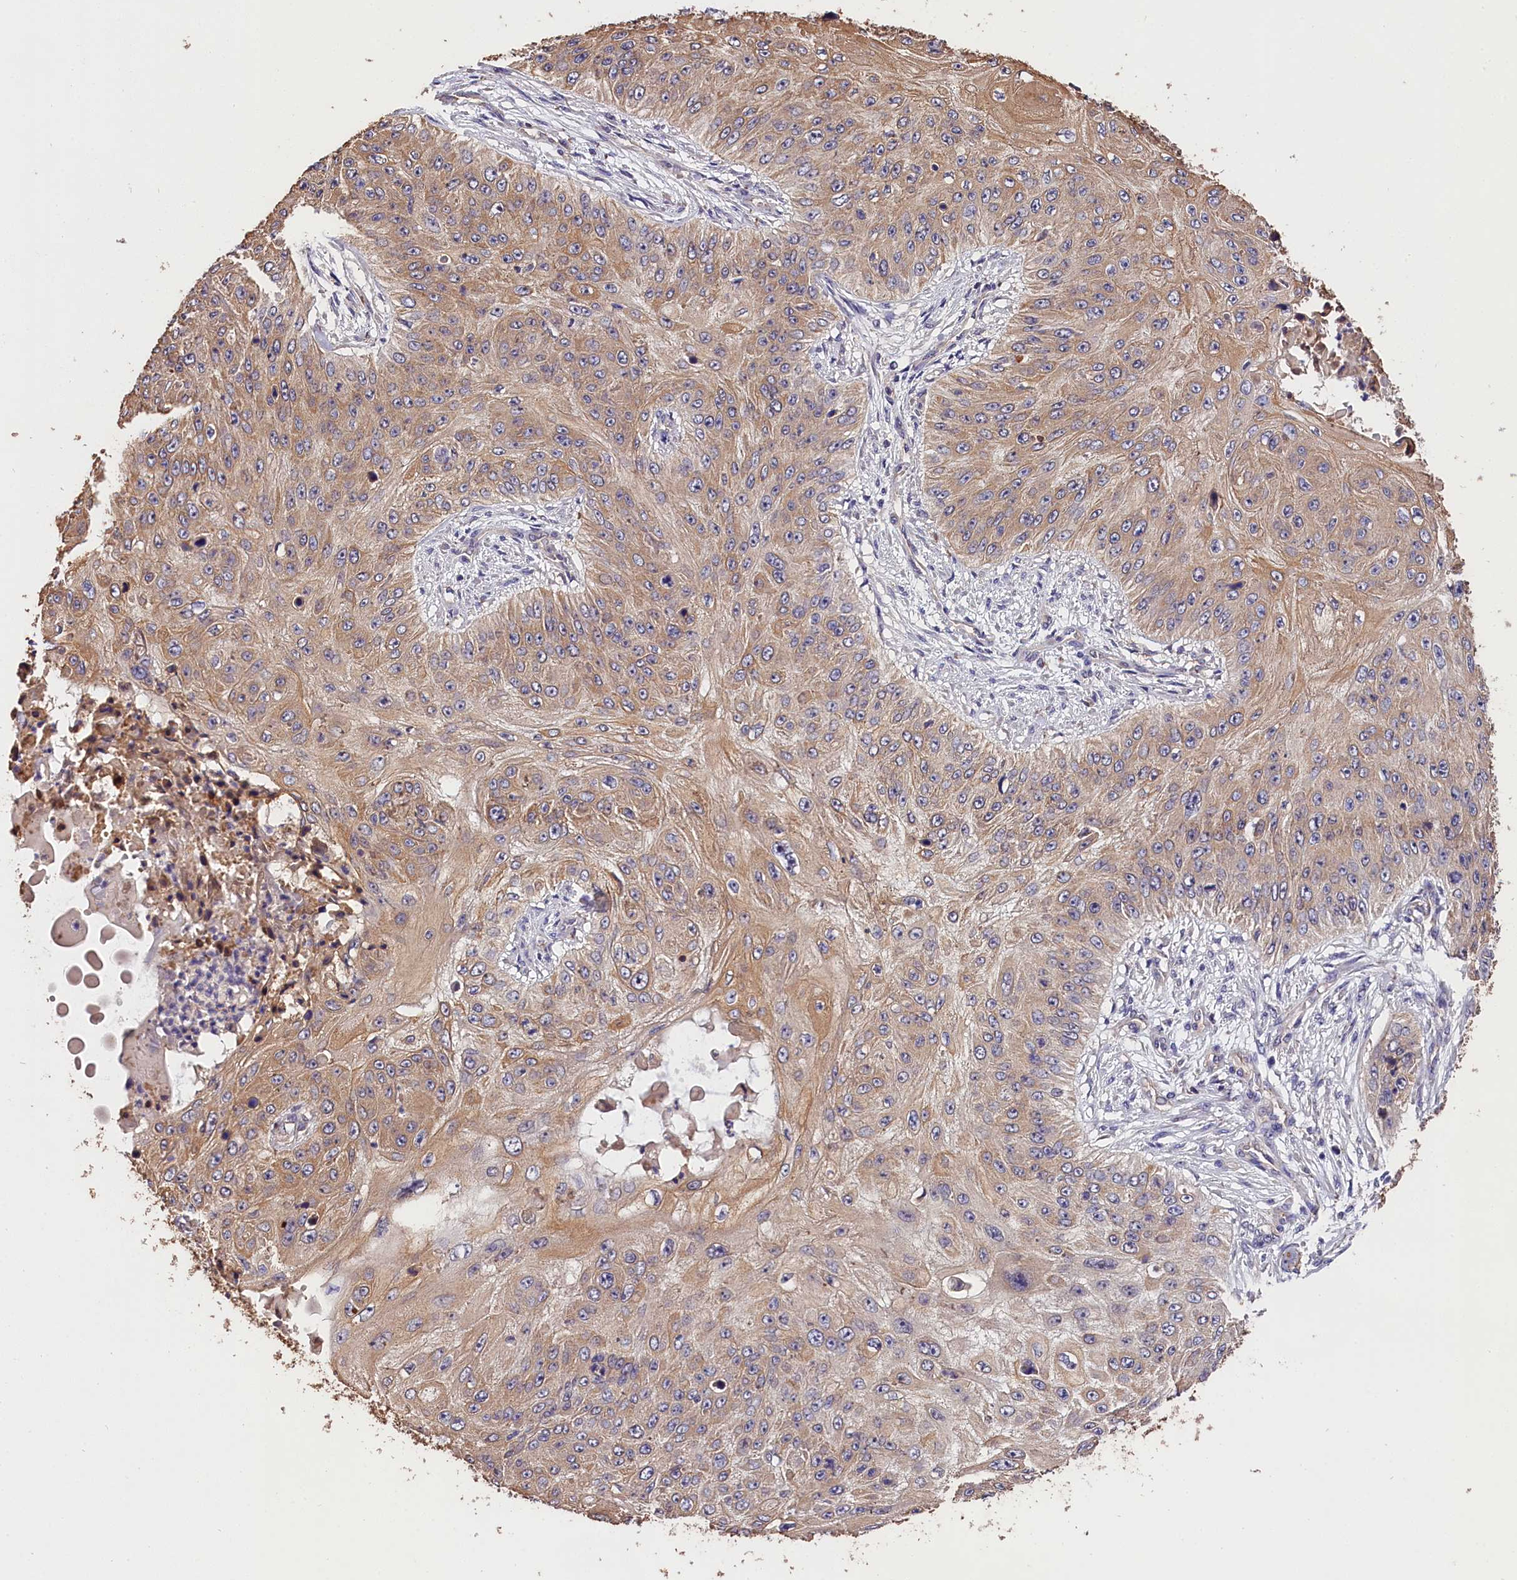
{"staining": {"intensity": "moderate", "quantity": ">75%", "location": "cytoplasmic/membranous"}, "tissue": "skin cancer", "cell_type": "Tumor cells", "image_type": "cancer", "snomed": [{"axis": "morphology", "description": "Squamous cell carcinoma, NOS"}, {"axis": "topography", "description": "Skin"}], "caption": "Approximately >75% of tumor cells in squamous cell carcinoma (skin) show moderate cytoplasmic/membranous protein positivity as visualized by brown immunohistochemical staining.", "gene": "OAS3", "patient": {"sex": "female", "age": 80}}